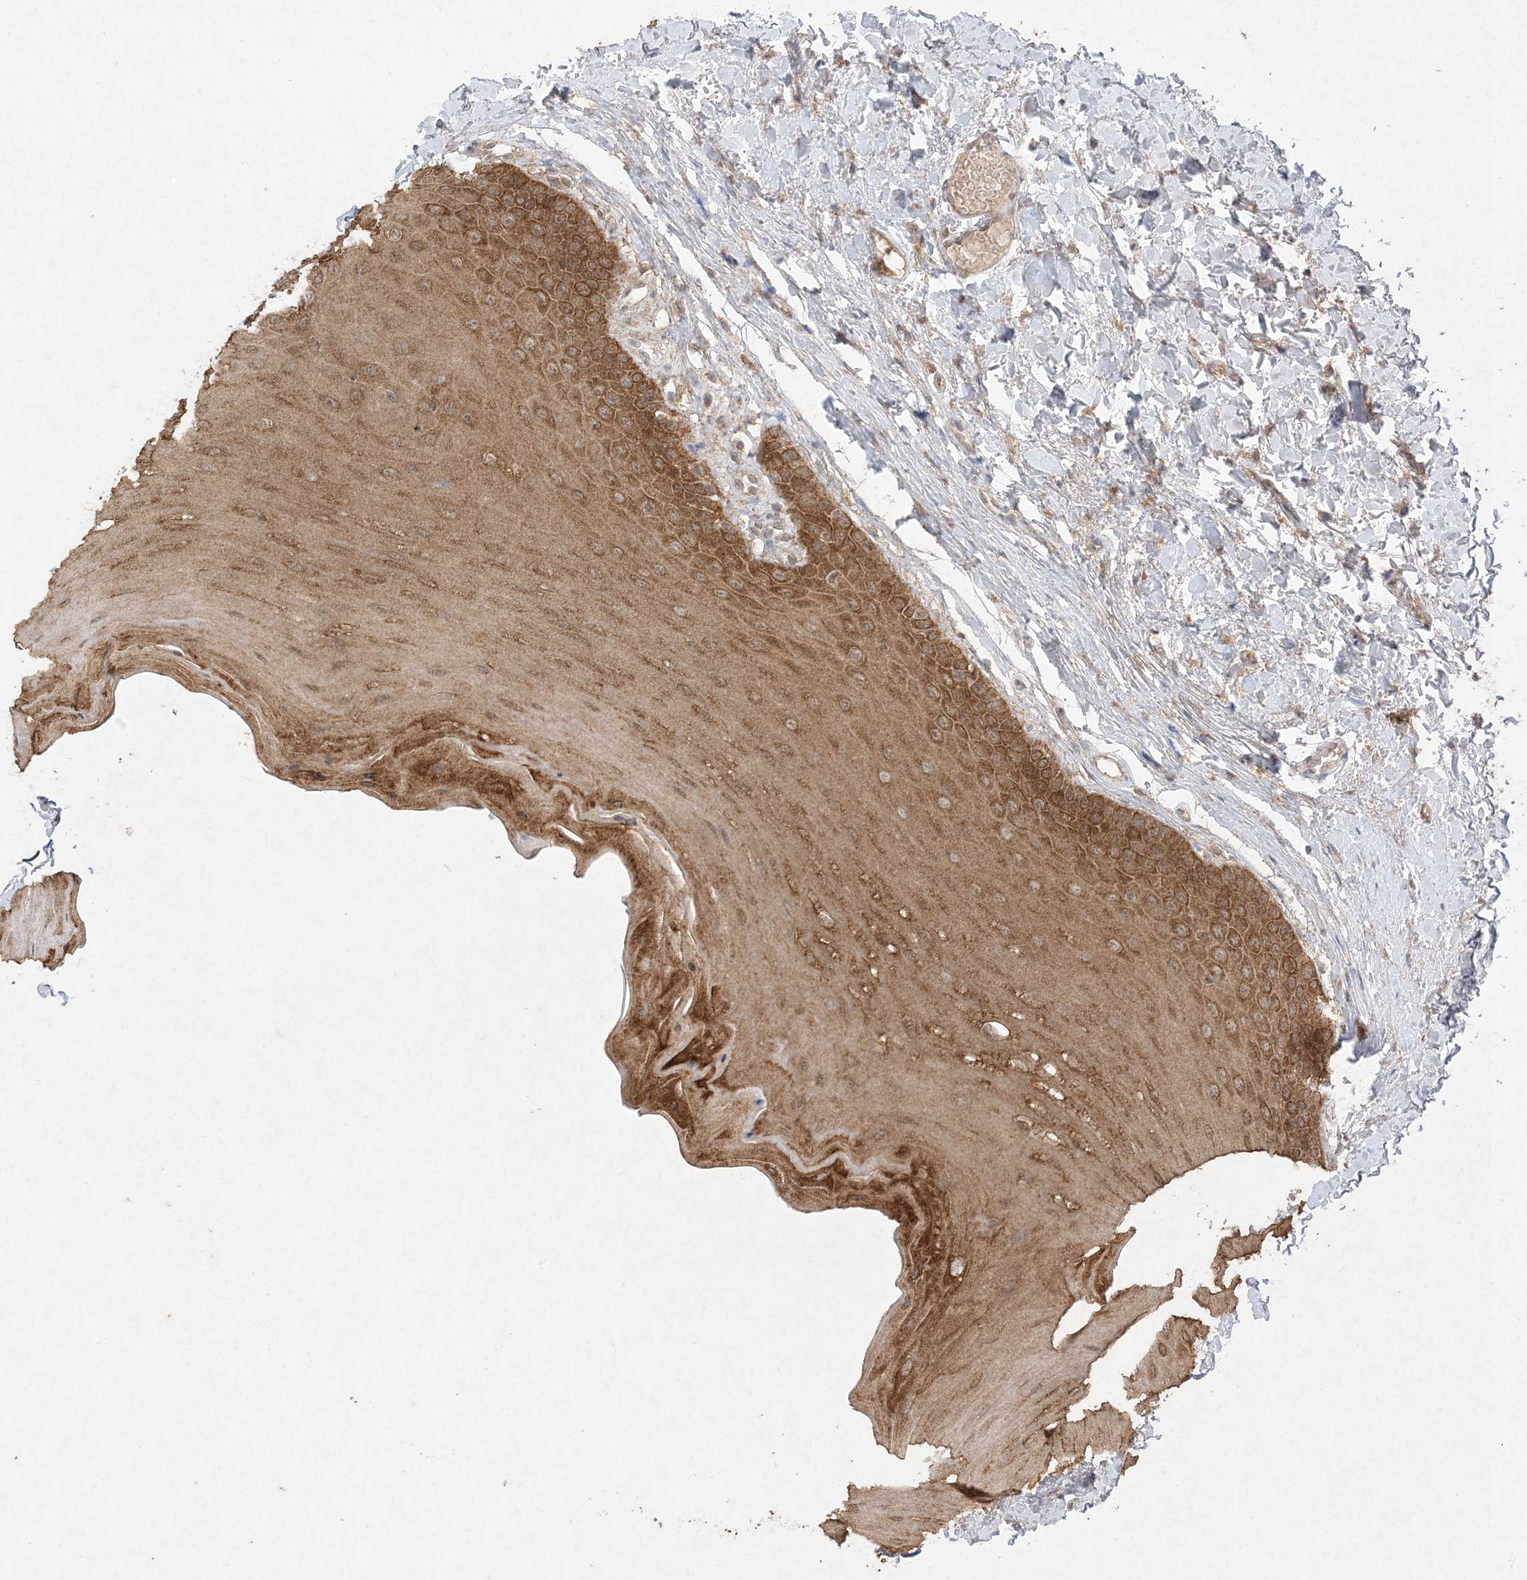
{"staining": {"intensity": "moderate", "quantity": ">75%", "location": "cytoplasmic/membranous"}, "tissue": "oral mucosa", "cell_type": "Squamous epithelial cells", "image_type": "normal", "snomed": [{"axis": "morphology", "description": "Normal tissue, NOS"}, {"axis": "topography", "description": "Oral tissue"}], "caption": "Unremarkable oral mucosa was stained to show a protein in brown. There is medium levels of moderate cytoplasmic/membranous staining in approximately >75% of squamous epithelial cells. The protein of interest is stained brown, and the nuclei are stained in blue (DAB IHC with brightfield microscopy, high magnification).", "gene": "UBE2C", "patient": {"sex": "female", "age": 39}}